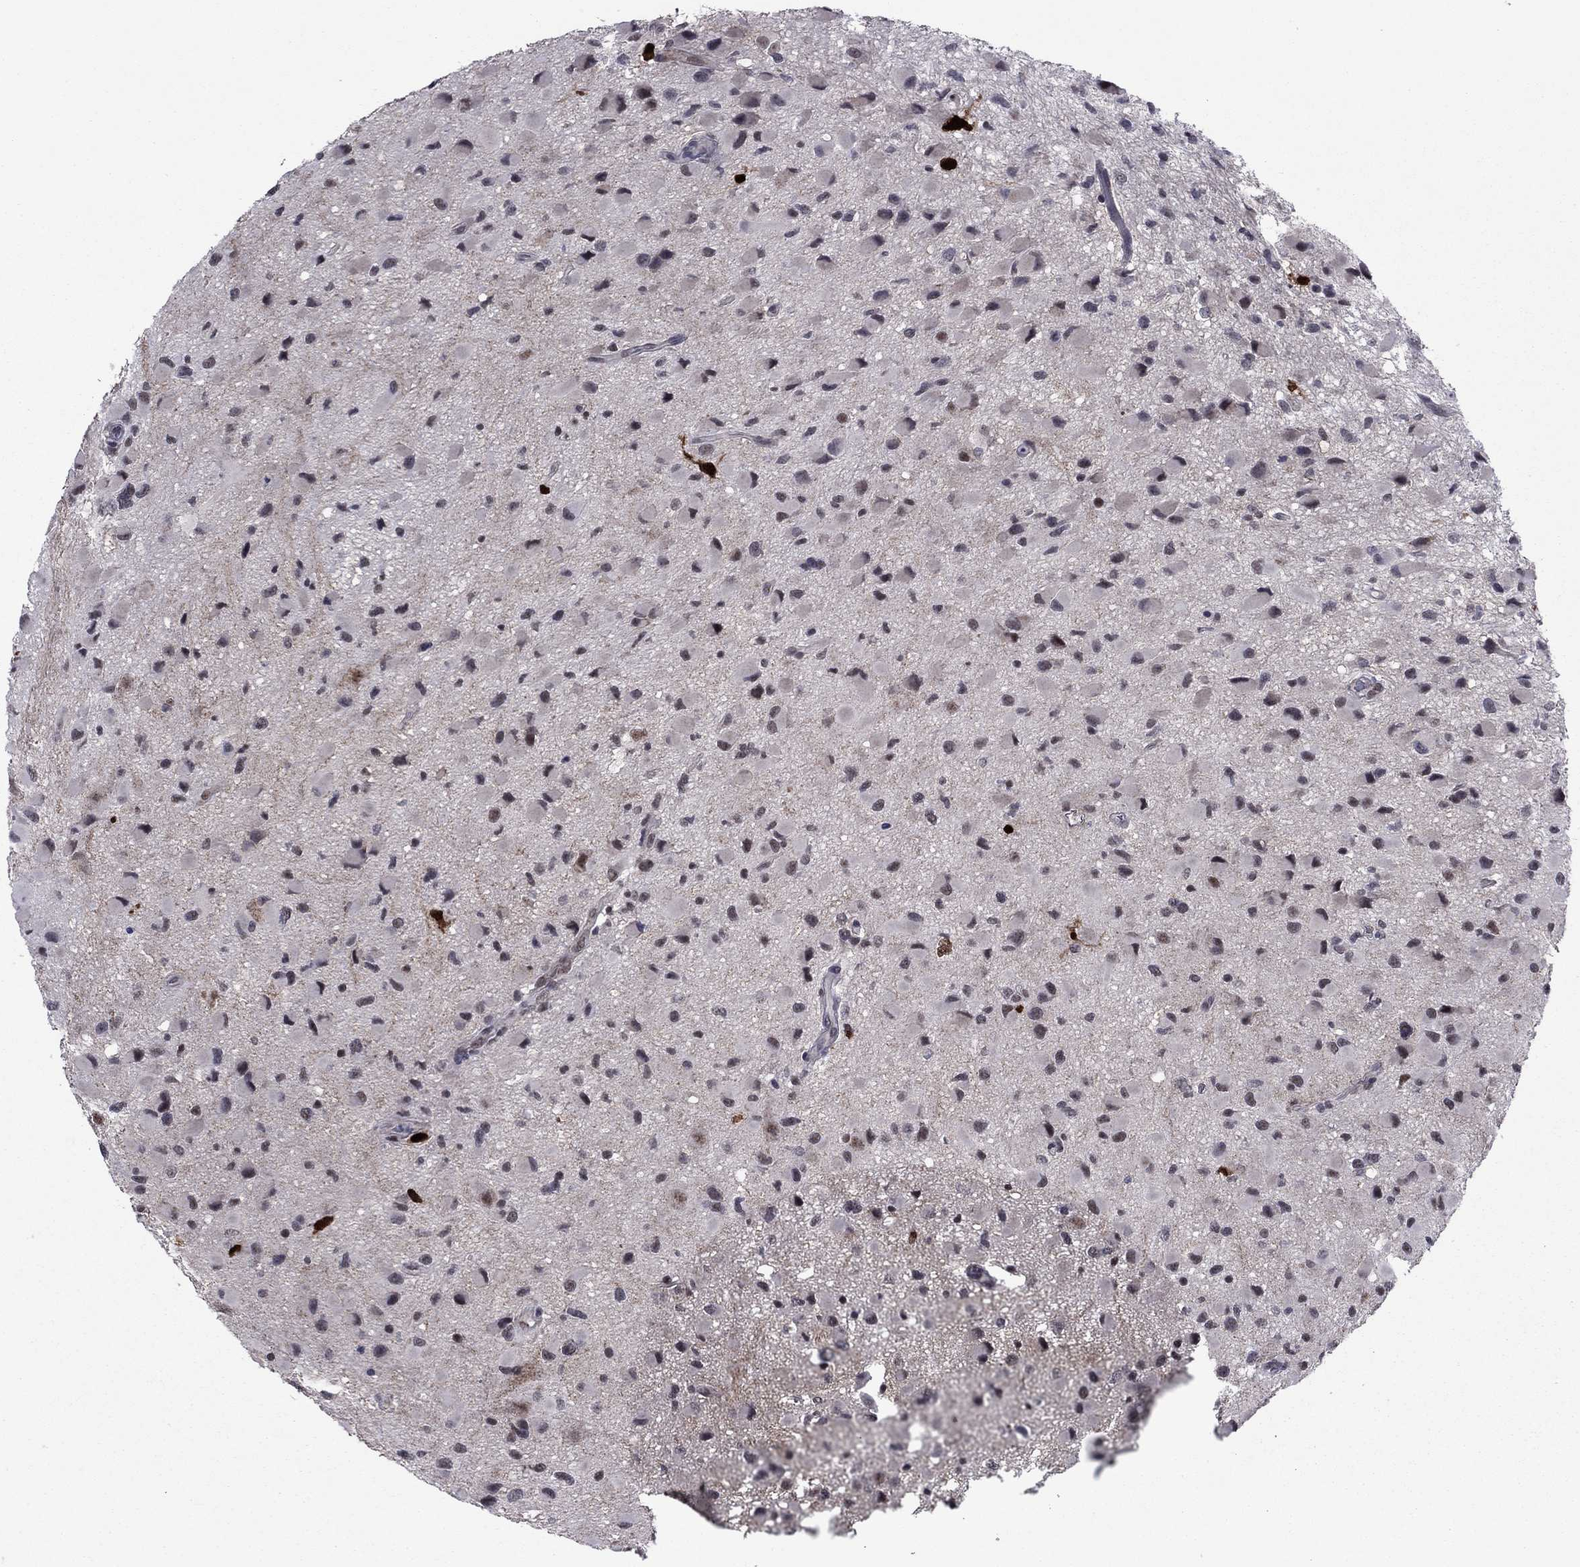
{"staining": {"intensity": "strong", "quantity": "<25%", "location": "nuclear"}, "tissue": "glioma", "cell_type": "Tumor cells", "image_type": "cancer", "snomed": [{"axis": "morphology", "description": "Glioma, malignant, Low grade"}, {"axis": "topography", "description": "Brain"}], "caption": "Protein staining shows strong nuclear staining in about <25% of tumor cells in glioma.", "gene": "CDCA5", "patient": {"sex": "female", "age": 32}}